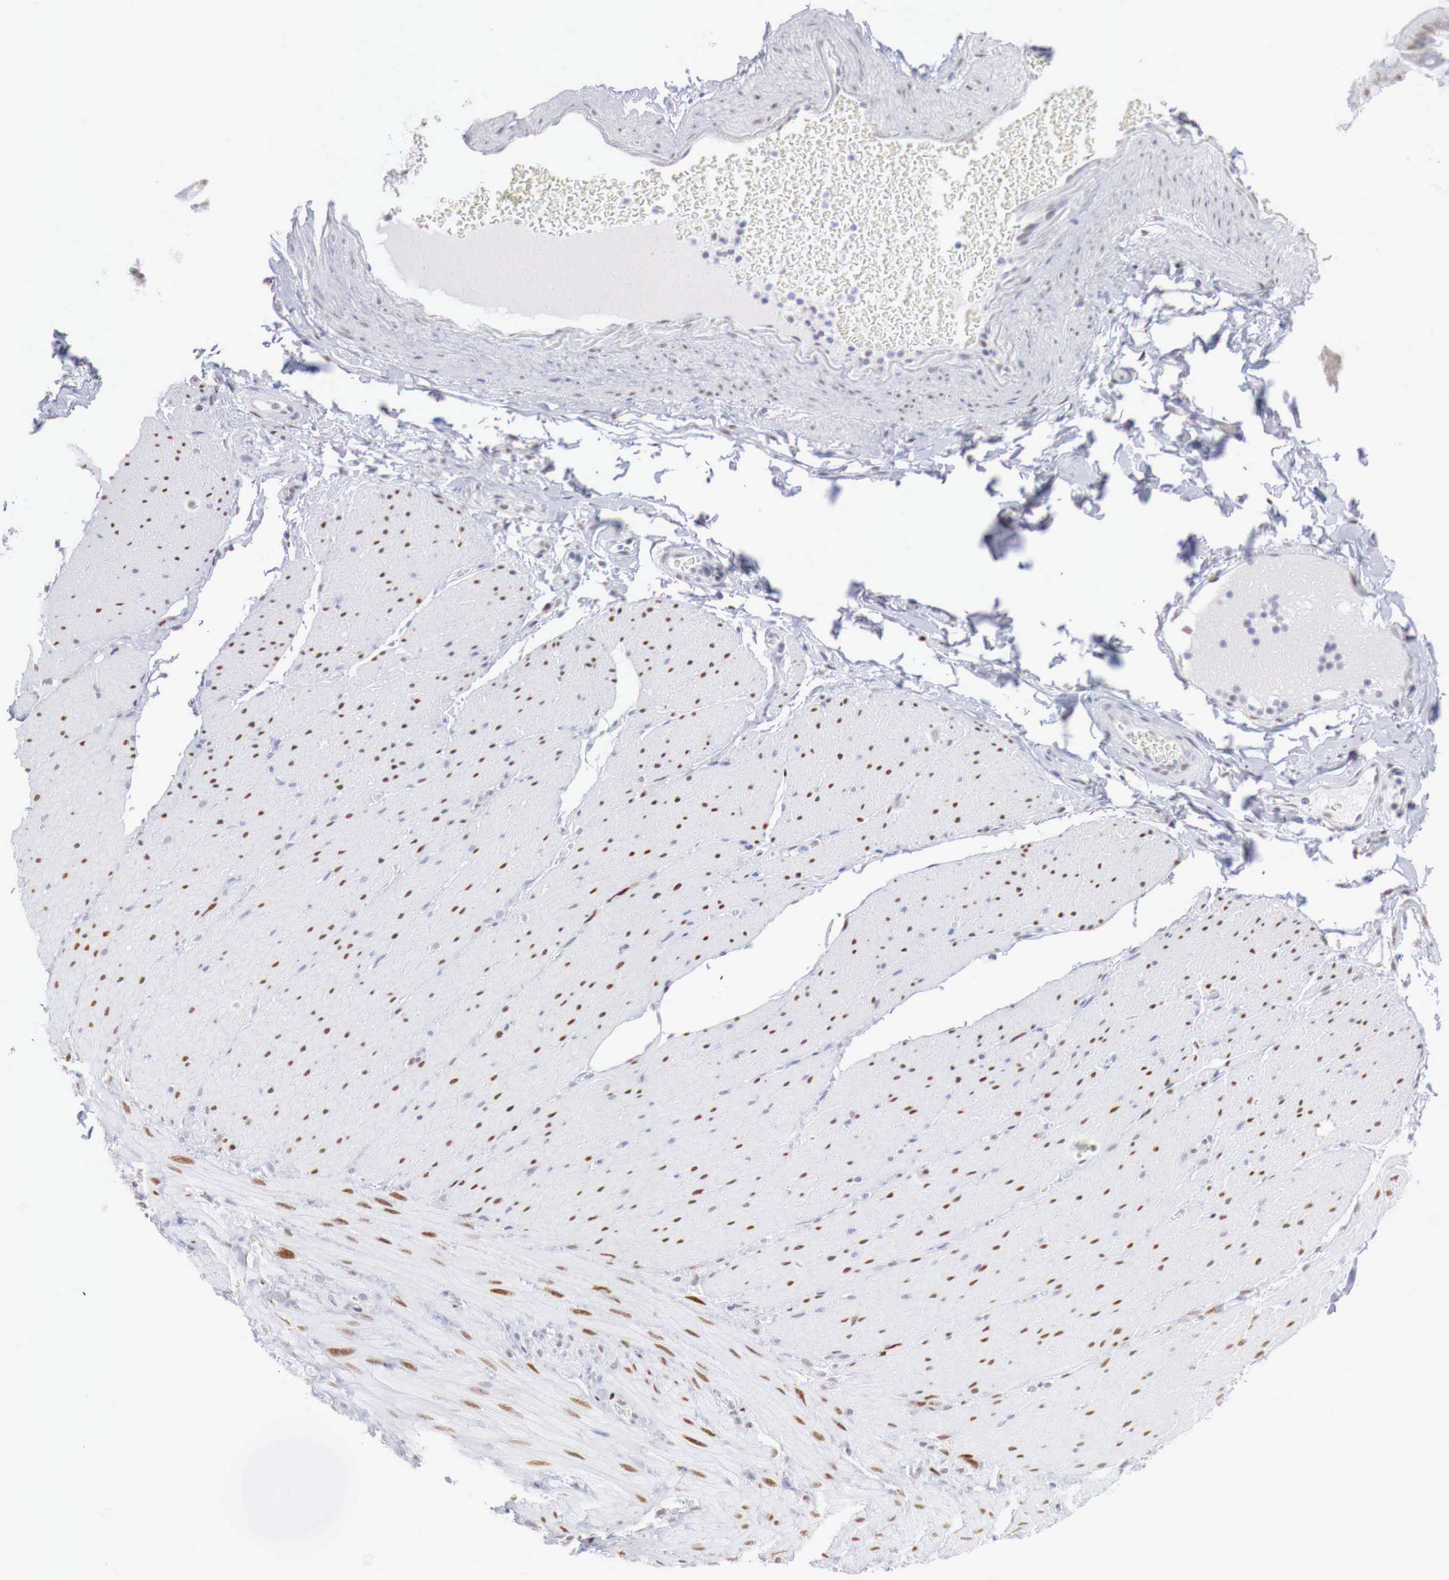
{"staining": {"intensity": "negative", "quantity": "none", "location": "none"}, "tissue": "adipose tissue", "cell_type": "Adipocytes", "image_type": "normal", "snomed": [{"axis": "morphology", "description": "Normal tissue, NOS"}, {"axis": "topography", "description": "Duodenum"}], "caption": "Micrograph shows no significant protein expression in adipocytes of unremarkable adipose tissue.", "gene": "FOXP2", "patient": {"sex": "male", "age": 63}}